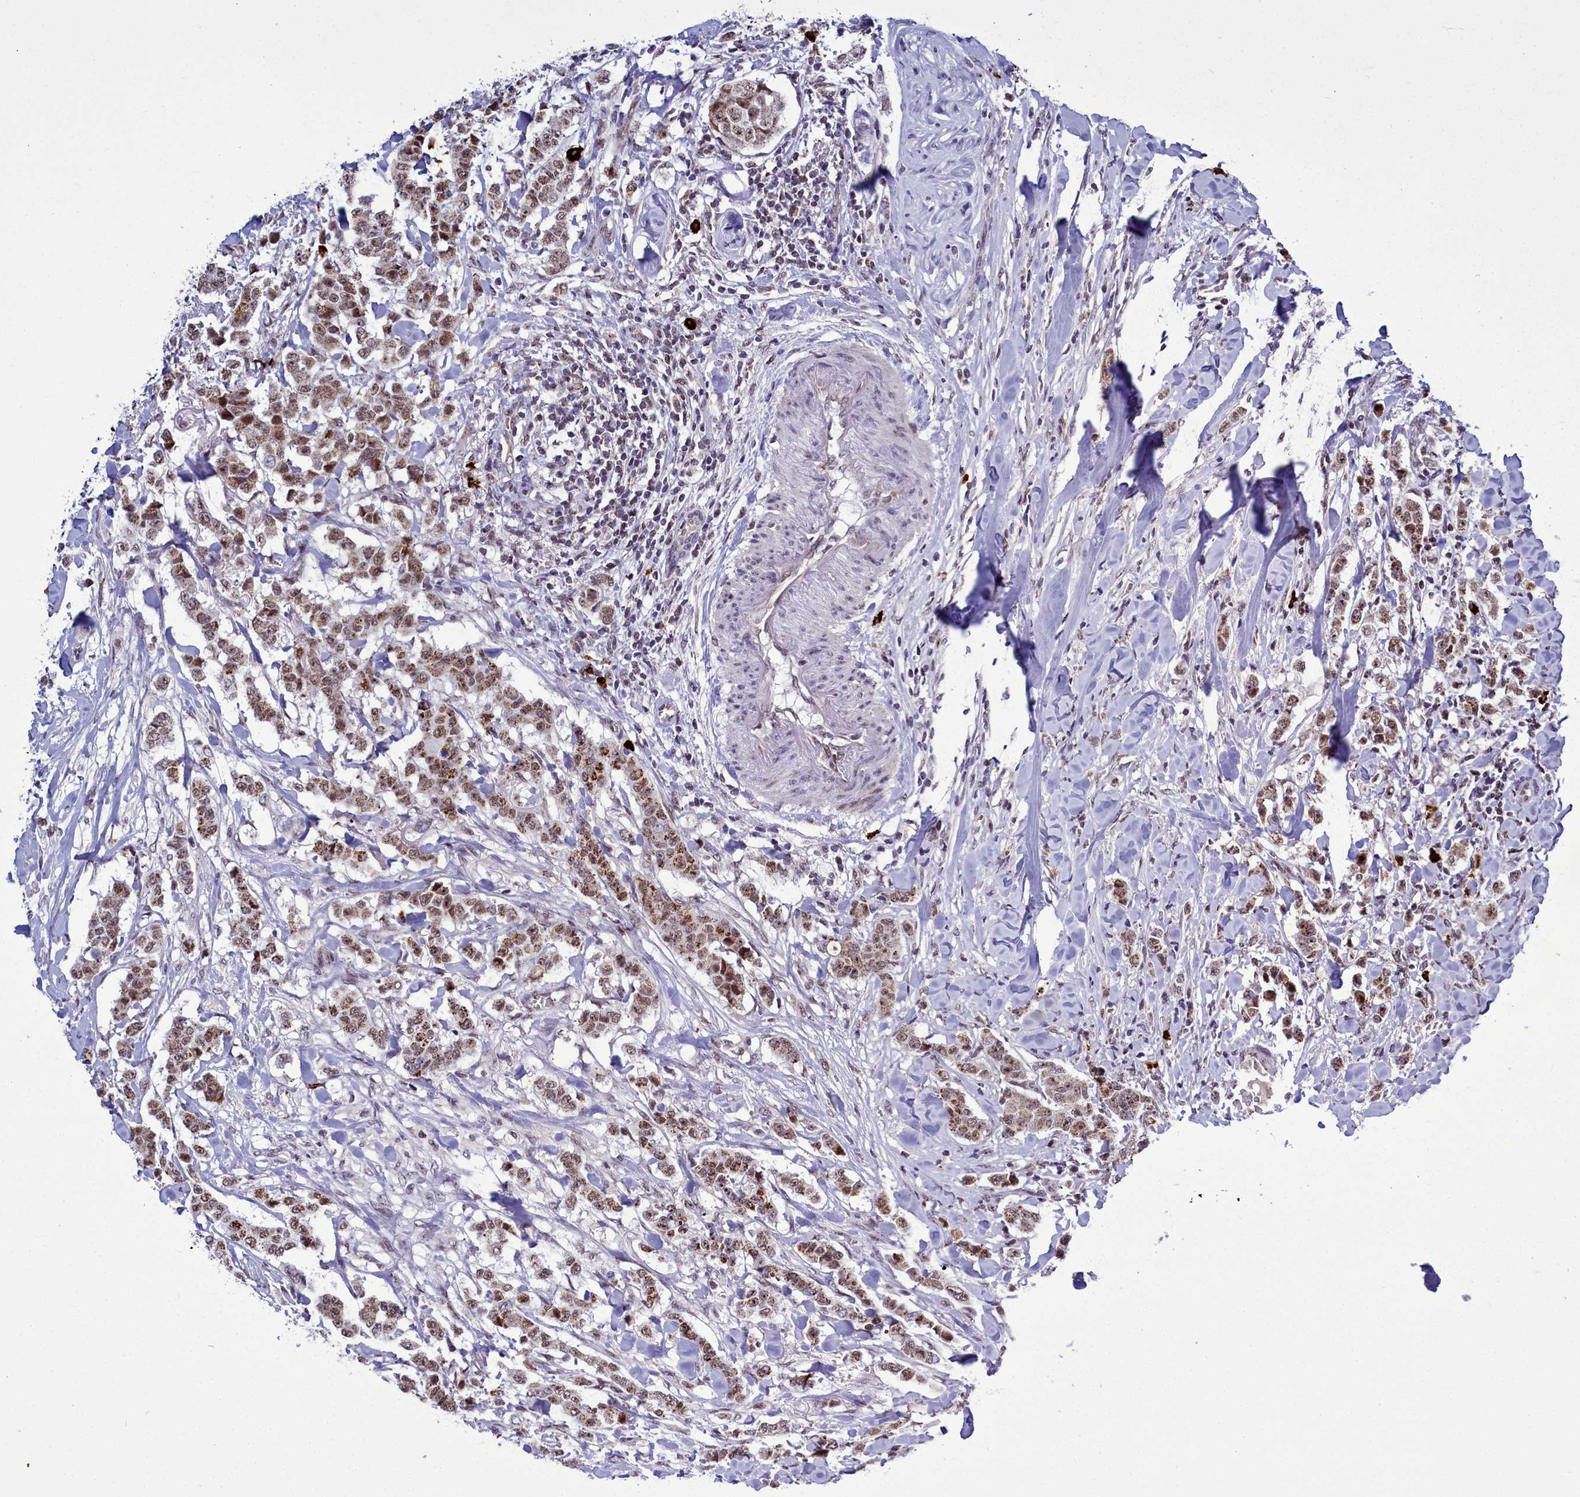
{"staining": {"intensity": "moderate", "quantity": ">75%", "location": "cytoplasmic/membranous,nuclear"}, "tissue": "breast cancer", "cell_type": "Tumor cells", "image_type": "cancer", "snomed": [{"axis": "morphology", "description": "Duct carcinoma"}, {"axis": "topography", "description": "Breast"}], "caption": "Protein staining of breast cancer tissue reveals moderate cytoplasmic/membranous and nuclear staining in approximately >75% of tumor cells. (Stains: DAB (3,3'-diaminobenzidine) in brown, nuclei in blue, Microscopy: brightfield microscopy at high magnification).", "gene": "POM121L2", "patient": {"sex": "female", "age": 40}}